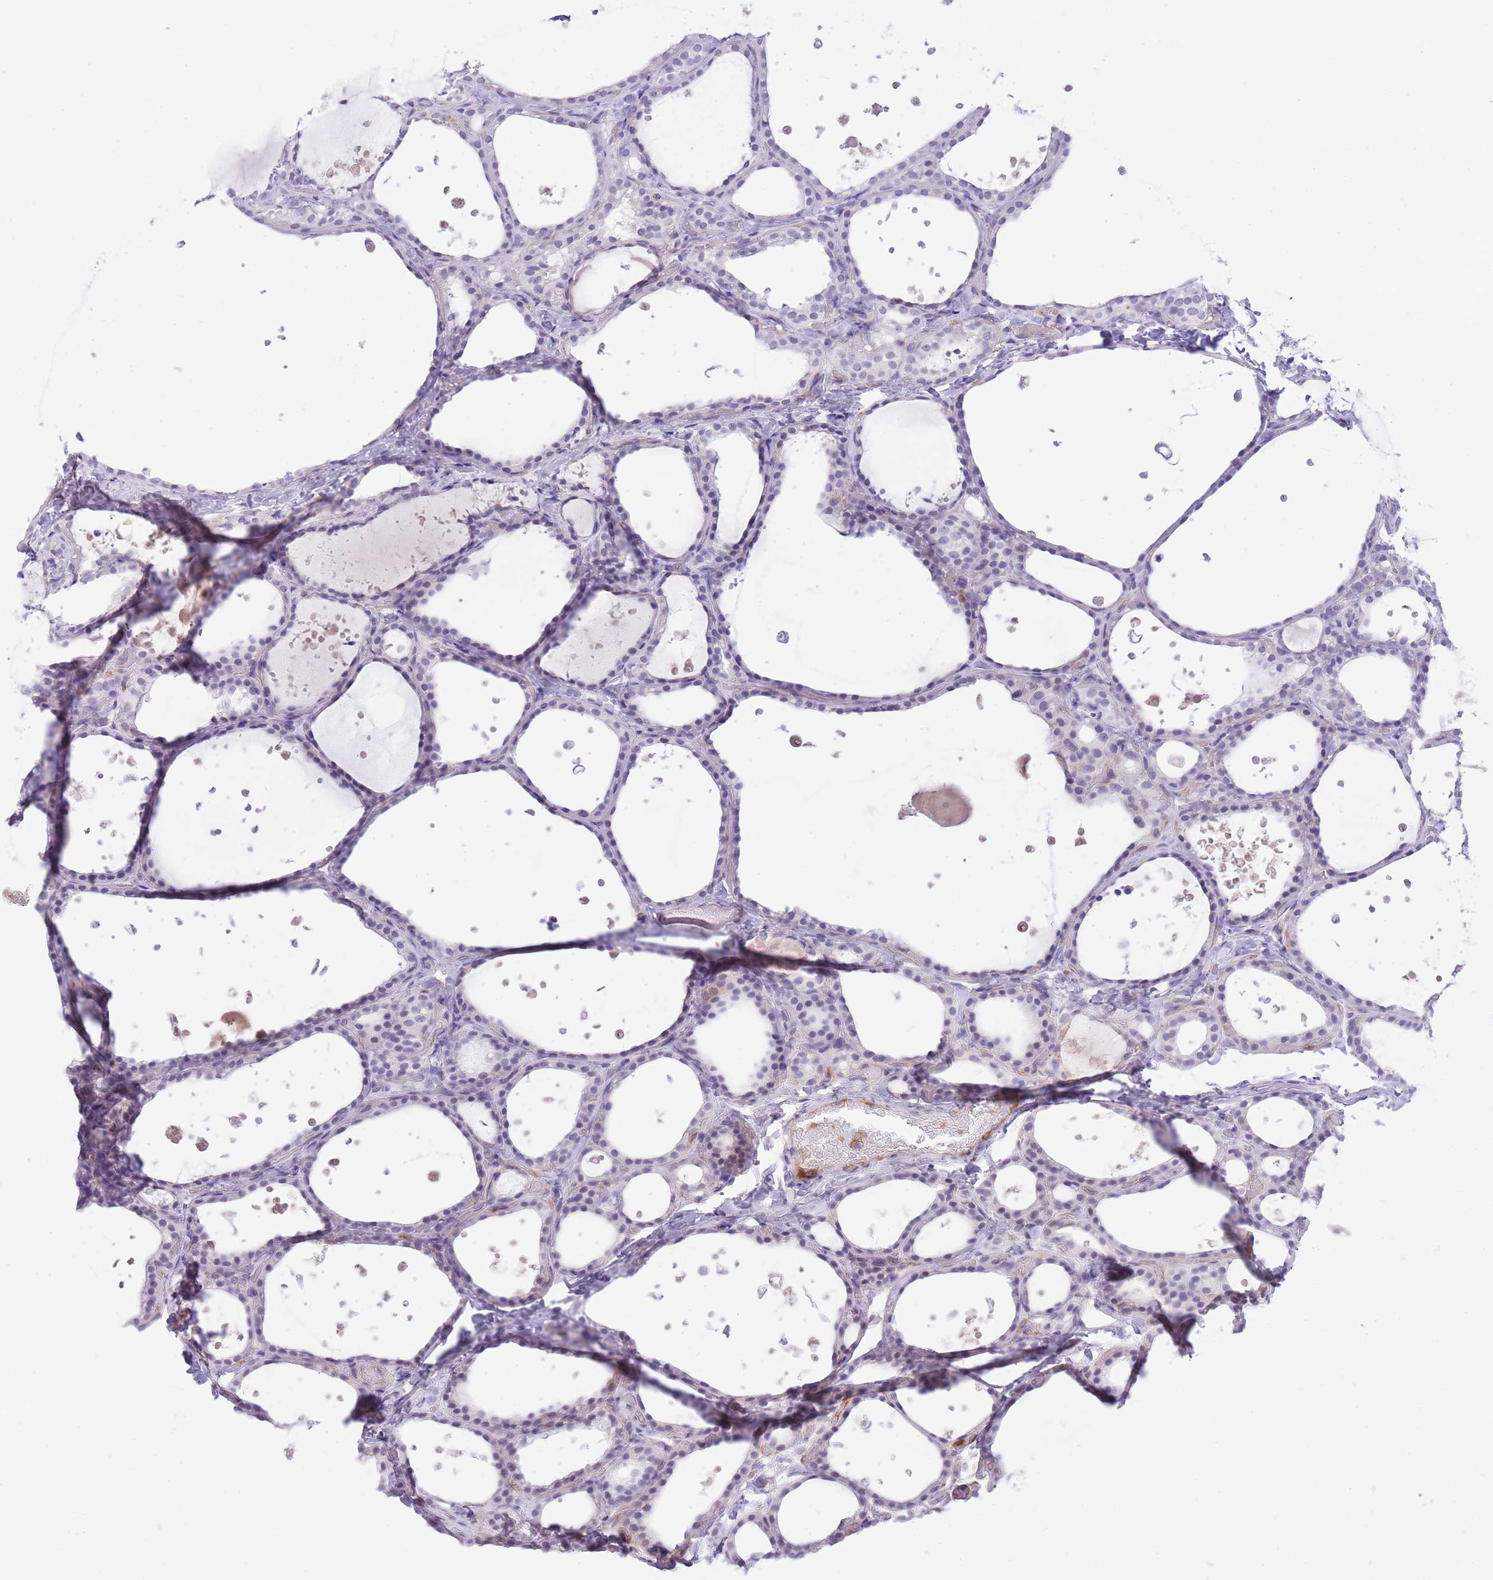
{"staining": {"intensity": "negative", "quantity": "none", "location": "none"}, "tissue": "thyroid gland", "cell_type": "Glandular cells", "image_type": "normal", "snomed": [{"axis": "morphology", "description": "Normal tissue, NOS"}, {"axis": "topography", "description": "Thyroid gland"}], "caption": "DAB immunohistochemical staining of benign thyroid gland exhibits no significant staining in glandular cells. (DAB IHC with hematoxylin counter stain).", "gene": "MIDN", "patient": {"sex": "female", "age": 44}}